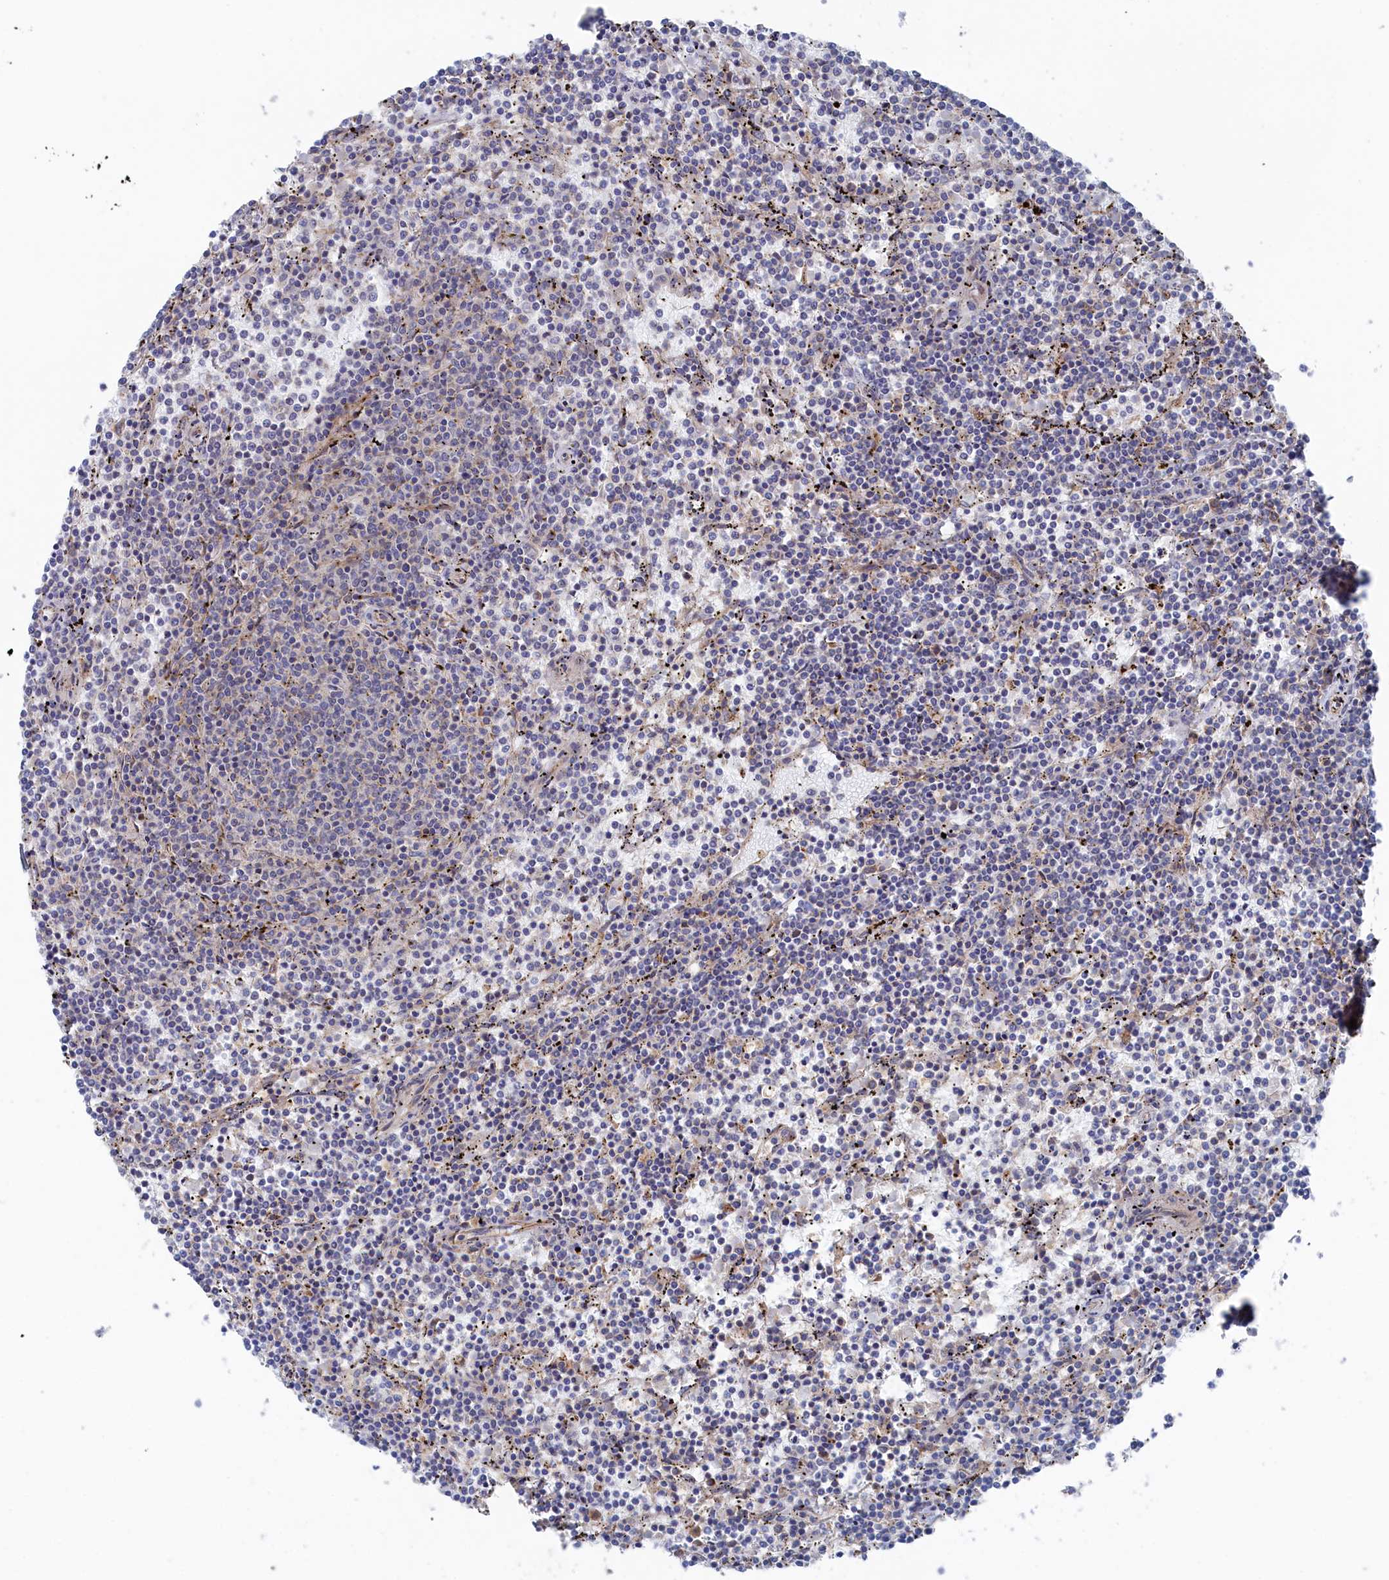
{"staining": {"intensity": "negative", "quantity": "none", "location": "none"}, "tissue": "lymphoma", "cell_type": "Tumor cells", "image_type": "cancer", "snomed": [{"axis": "morphology", "description": "Malignant lymphoma, non-Hodgkin's type, Low grade"}, {"axis": "topography", "description": "Spleen"}], "caption": "Immunohistochemical staining of malignant lymphoma, non-Hodgkin's type (low-grade) displays no significant expression in tumor cells.", "gene": "FILIP1L", "patient": {"sex": "female", "age": 50}}